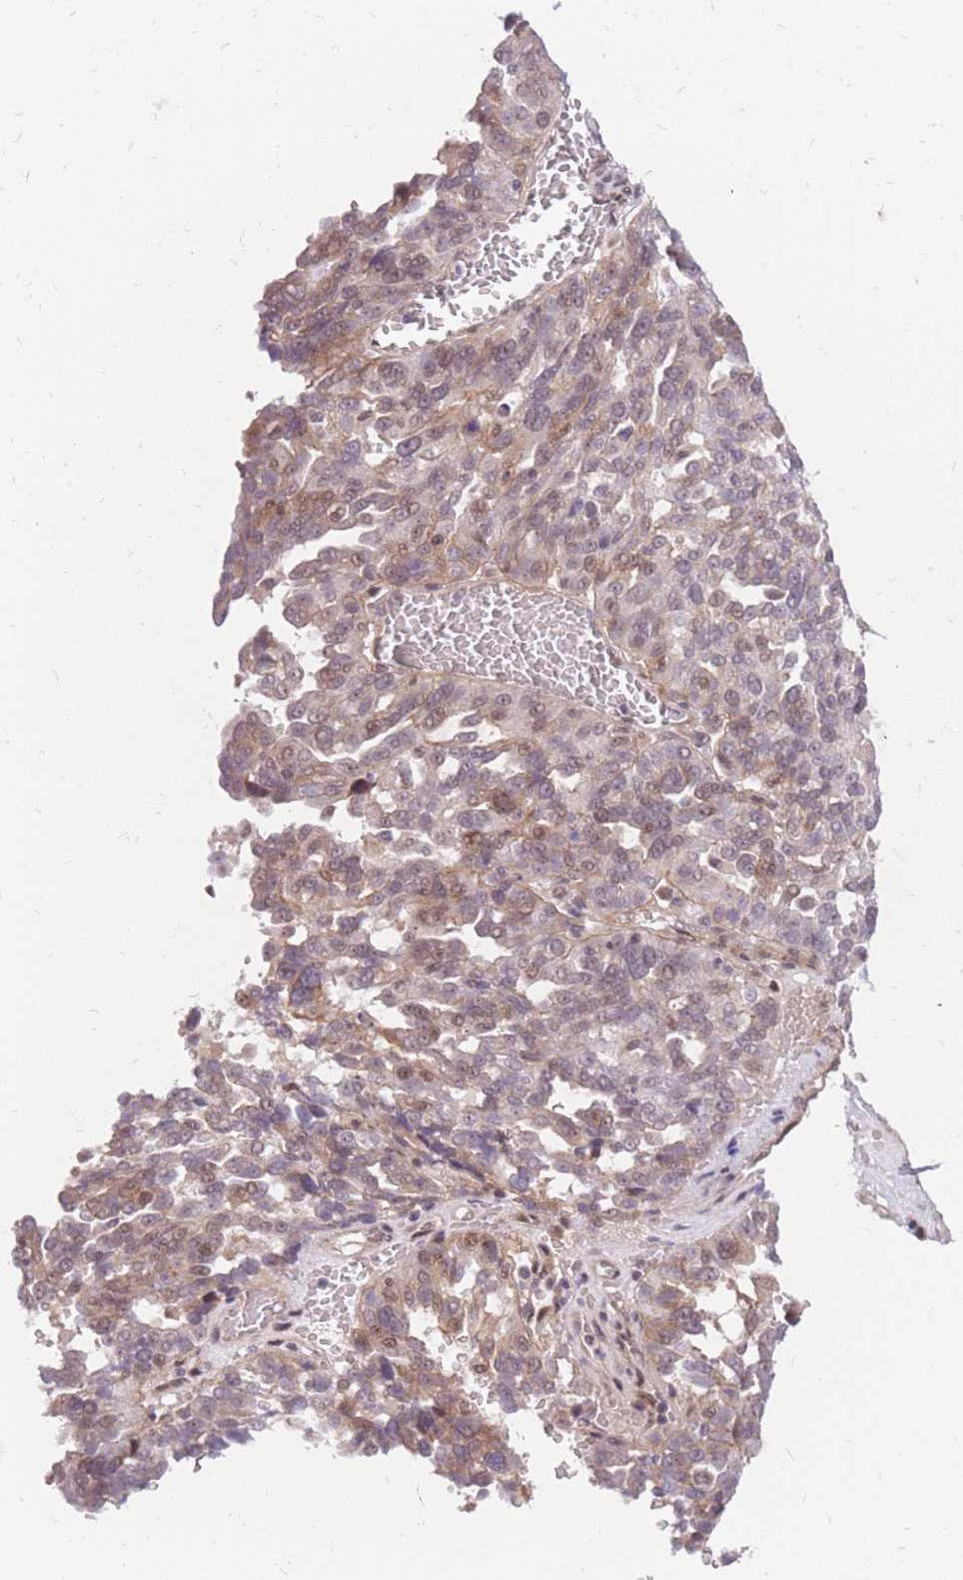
{"staining": {"intensity": "moderate", "quantity": "25%-75%", "location": "nuclear"}, "tissue": "ovarian cancer", "cell_type": "Tumor cells", "image_type": "cancer", "snomed": [{"axis": "morphology", "description": "Carcinoma, endometroid"}, {"axis": "topography", "description": "Ovary"}], "caption": "Human endometroid carcinoma (ovarian) stained with a brown dye displays moderate nuclear positive expression in approximately 25%-75% of tumor cells.", "gene": "ERICH6B", "patient": {"sex": "female", "age": 62}}